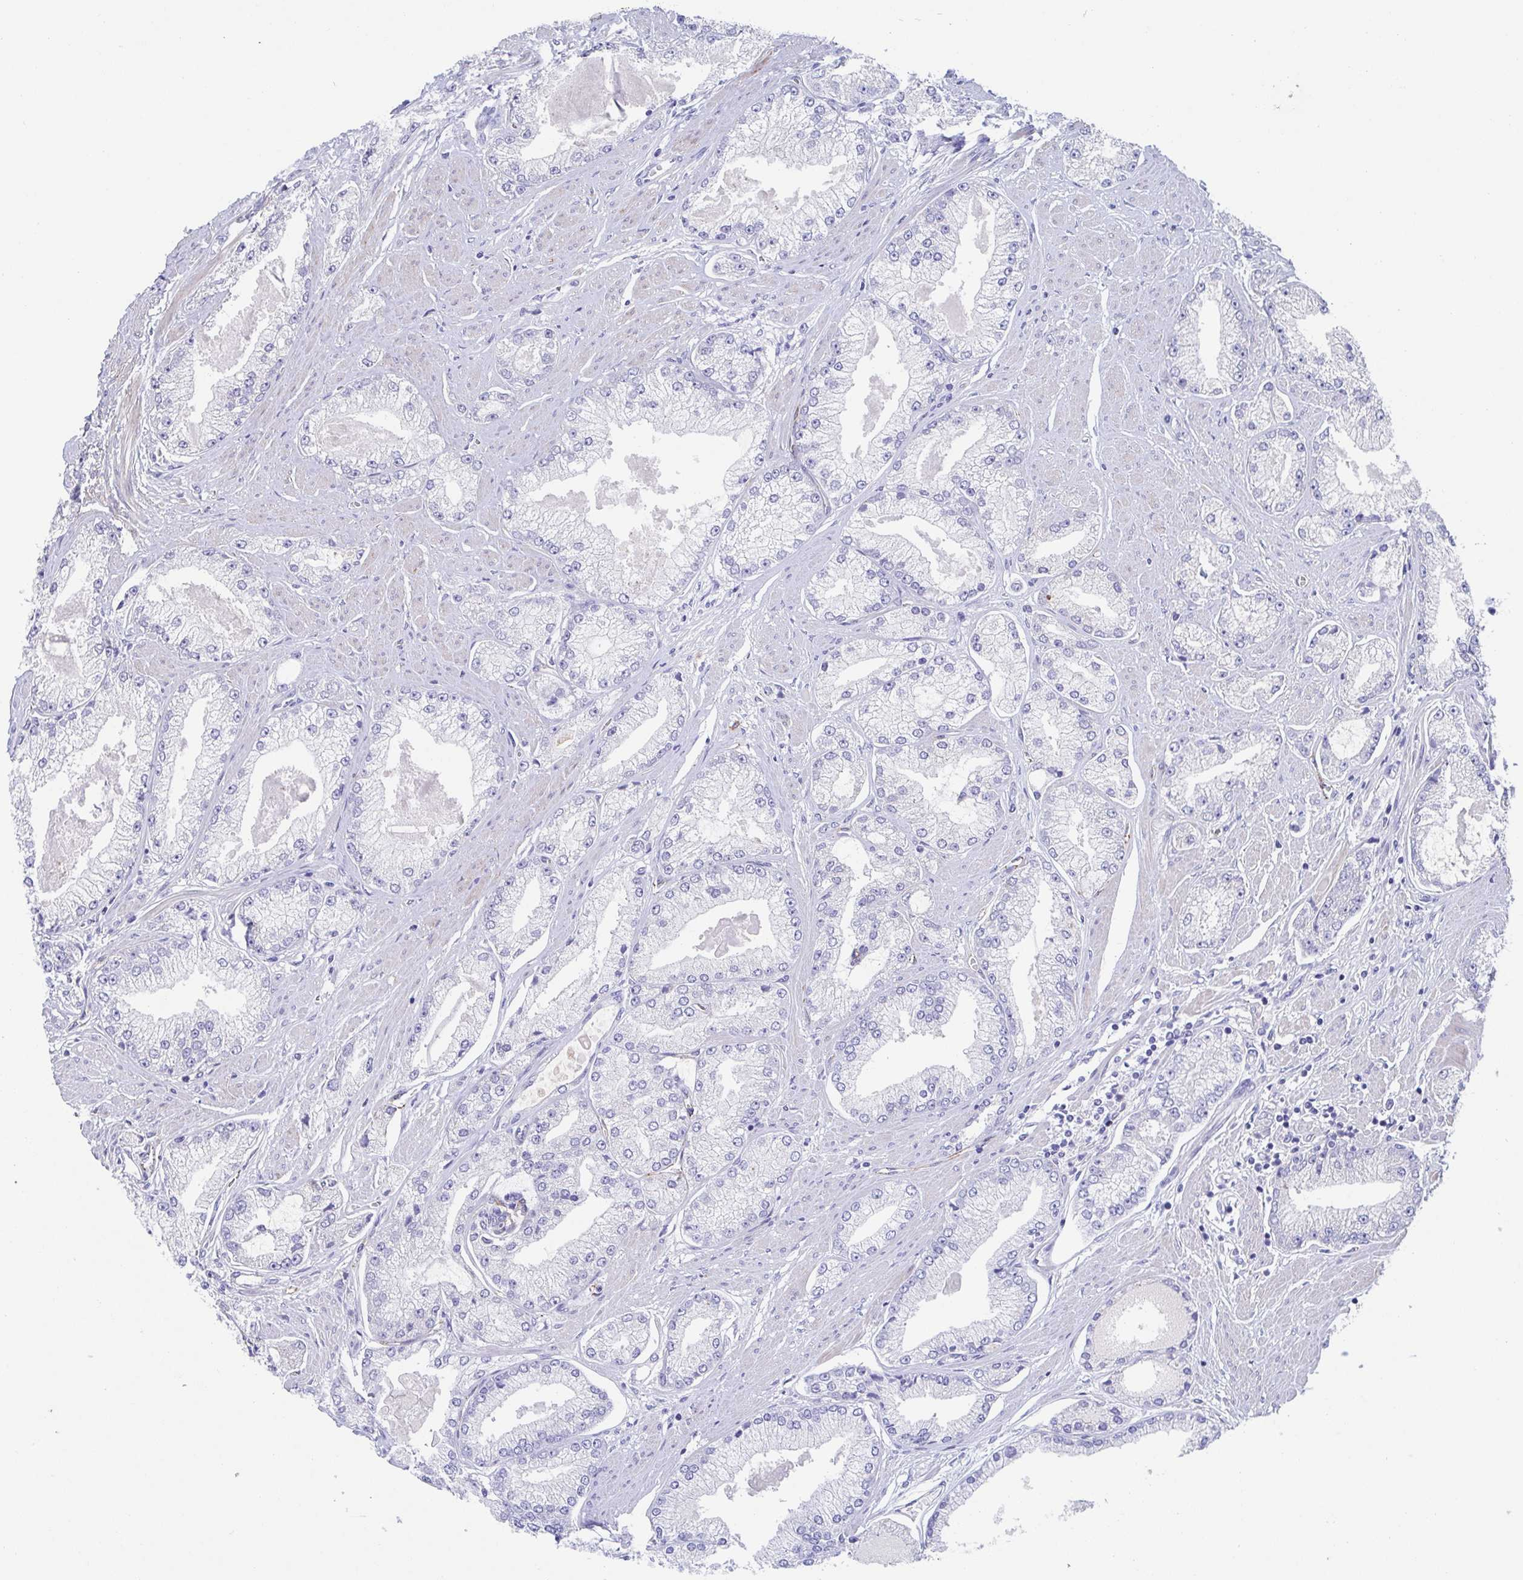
{"staining": {"intensity": "negative", "quantity": "none", "location": "none"}, "tissue": "prostate cancer", "cell_type": "Tumor cells", "image_type": "cancer", "snomed": [{"axis": "morphology", "description": "Adenocarcinoma, High grade"}, {"axis": "topography", "description": "Prostate"}], "caption": "Micrograph shows no significant protein staining in tumor cells of prostate cancer (high-grade adenocarcinoma).", "gene": "CDH2", "patient": {"sex": "male", "age": 68}}